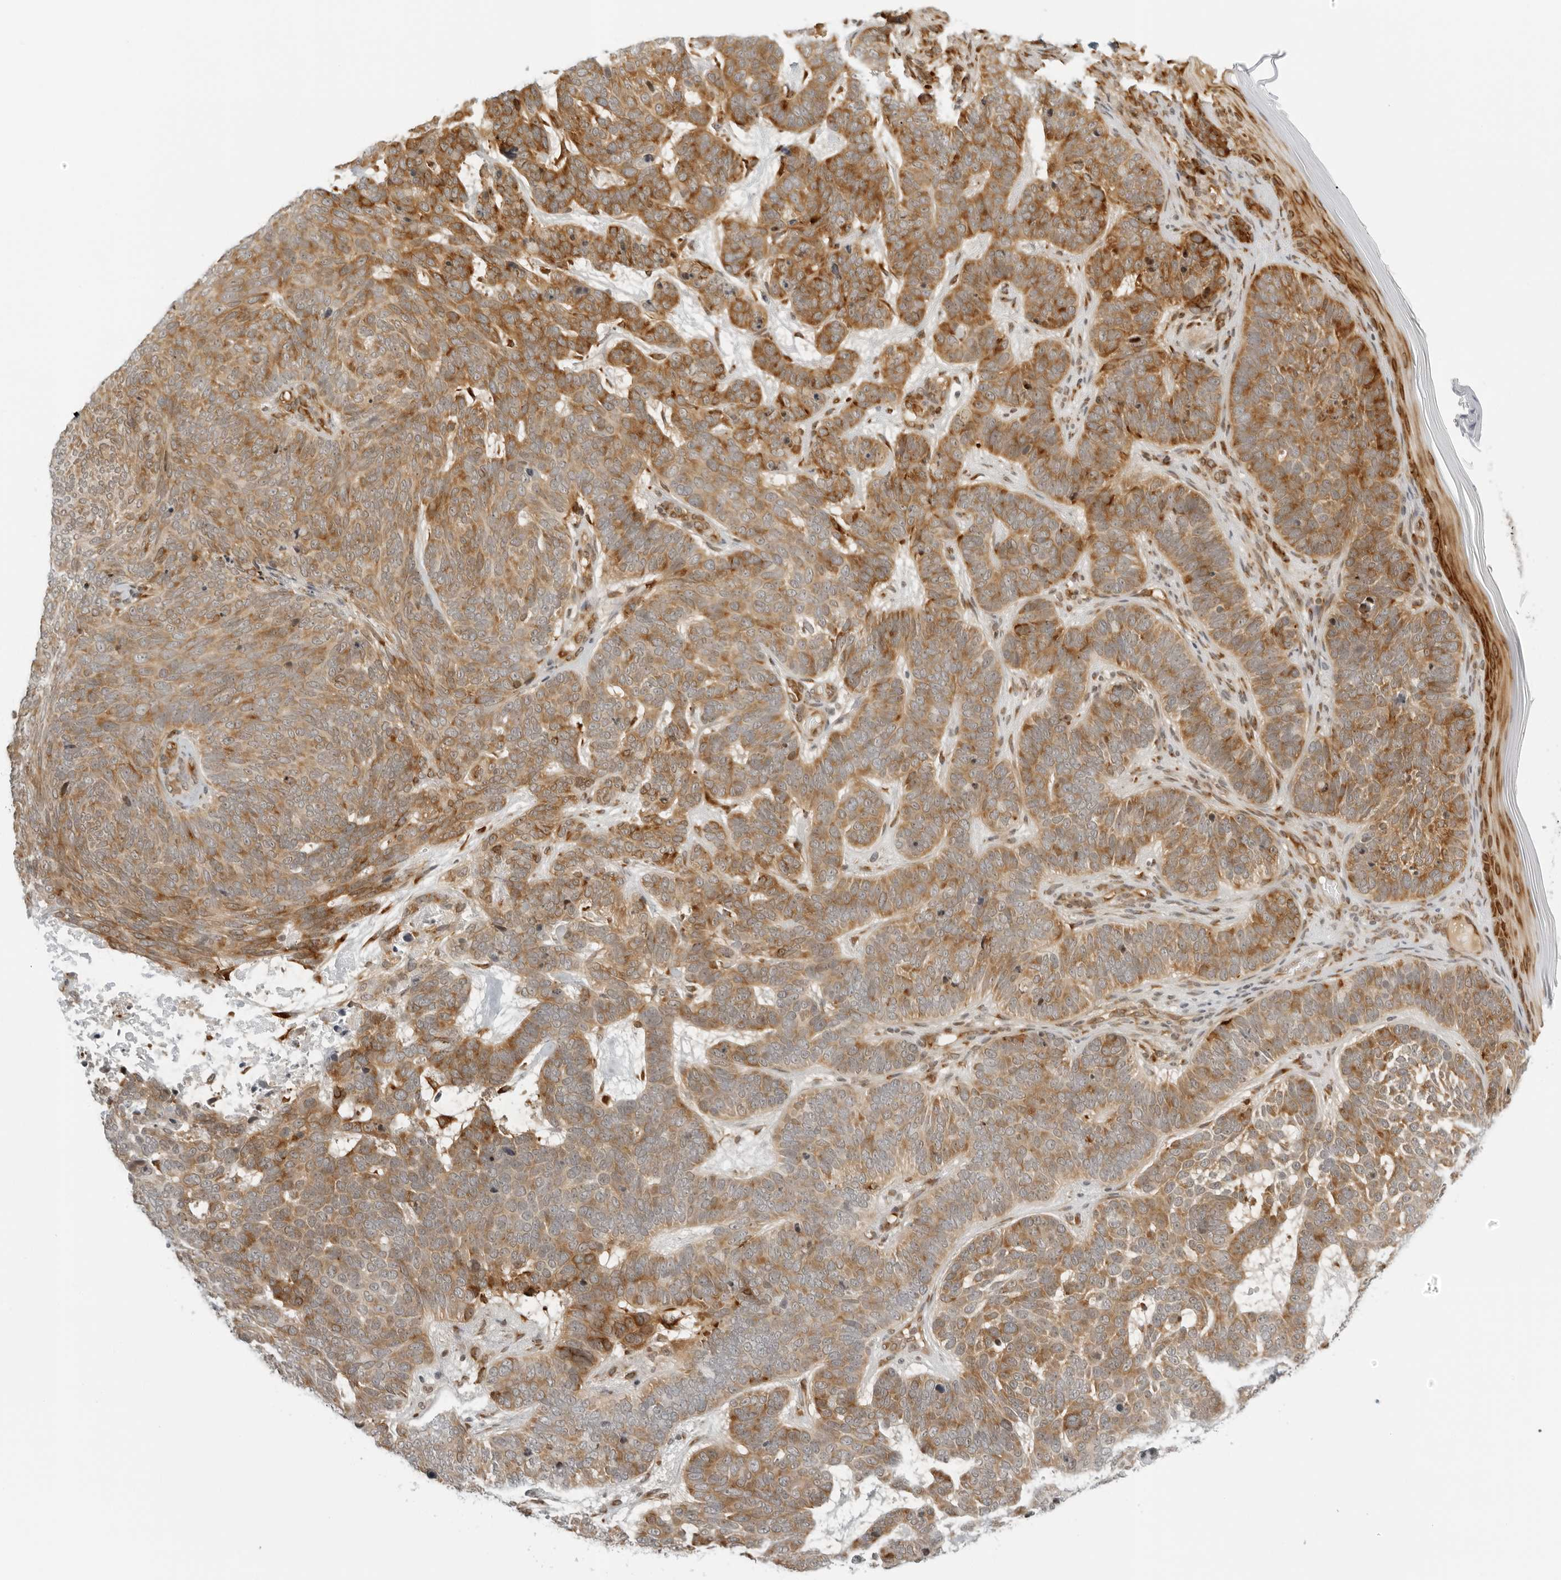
{"staining": {"intensity": "moderate", "quantity": ">75%", "location": "cytoplasmic/membranous"}, "tissue": "skin cancer", "cell_type": "Tumor cells", "image_type": "cancer", "snomed": [{"axis": "morphology", "description": "Basal cell carcinoma"}, {"axis": "topography", "description": "Skin"}], "caption": "Skin cancer stained with DAB (3,3'-diaminobenzidine) immunohistochemistry shows medium levels of moderate cytoplasmic/membranous staining in approximately >75% of tumor cells.", "gene": "EIF4G1", "patient": {"sex": "female", "age": 85}}